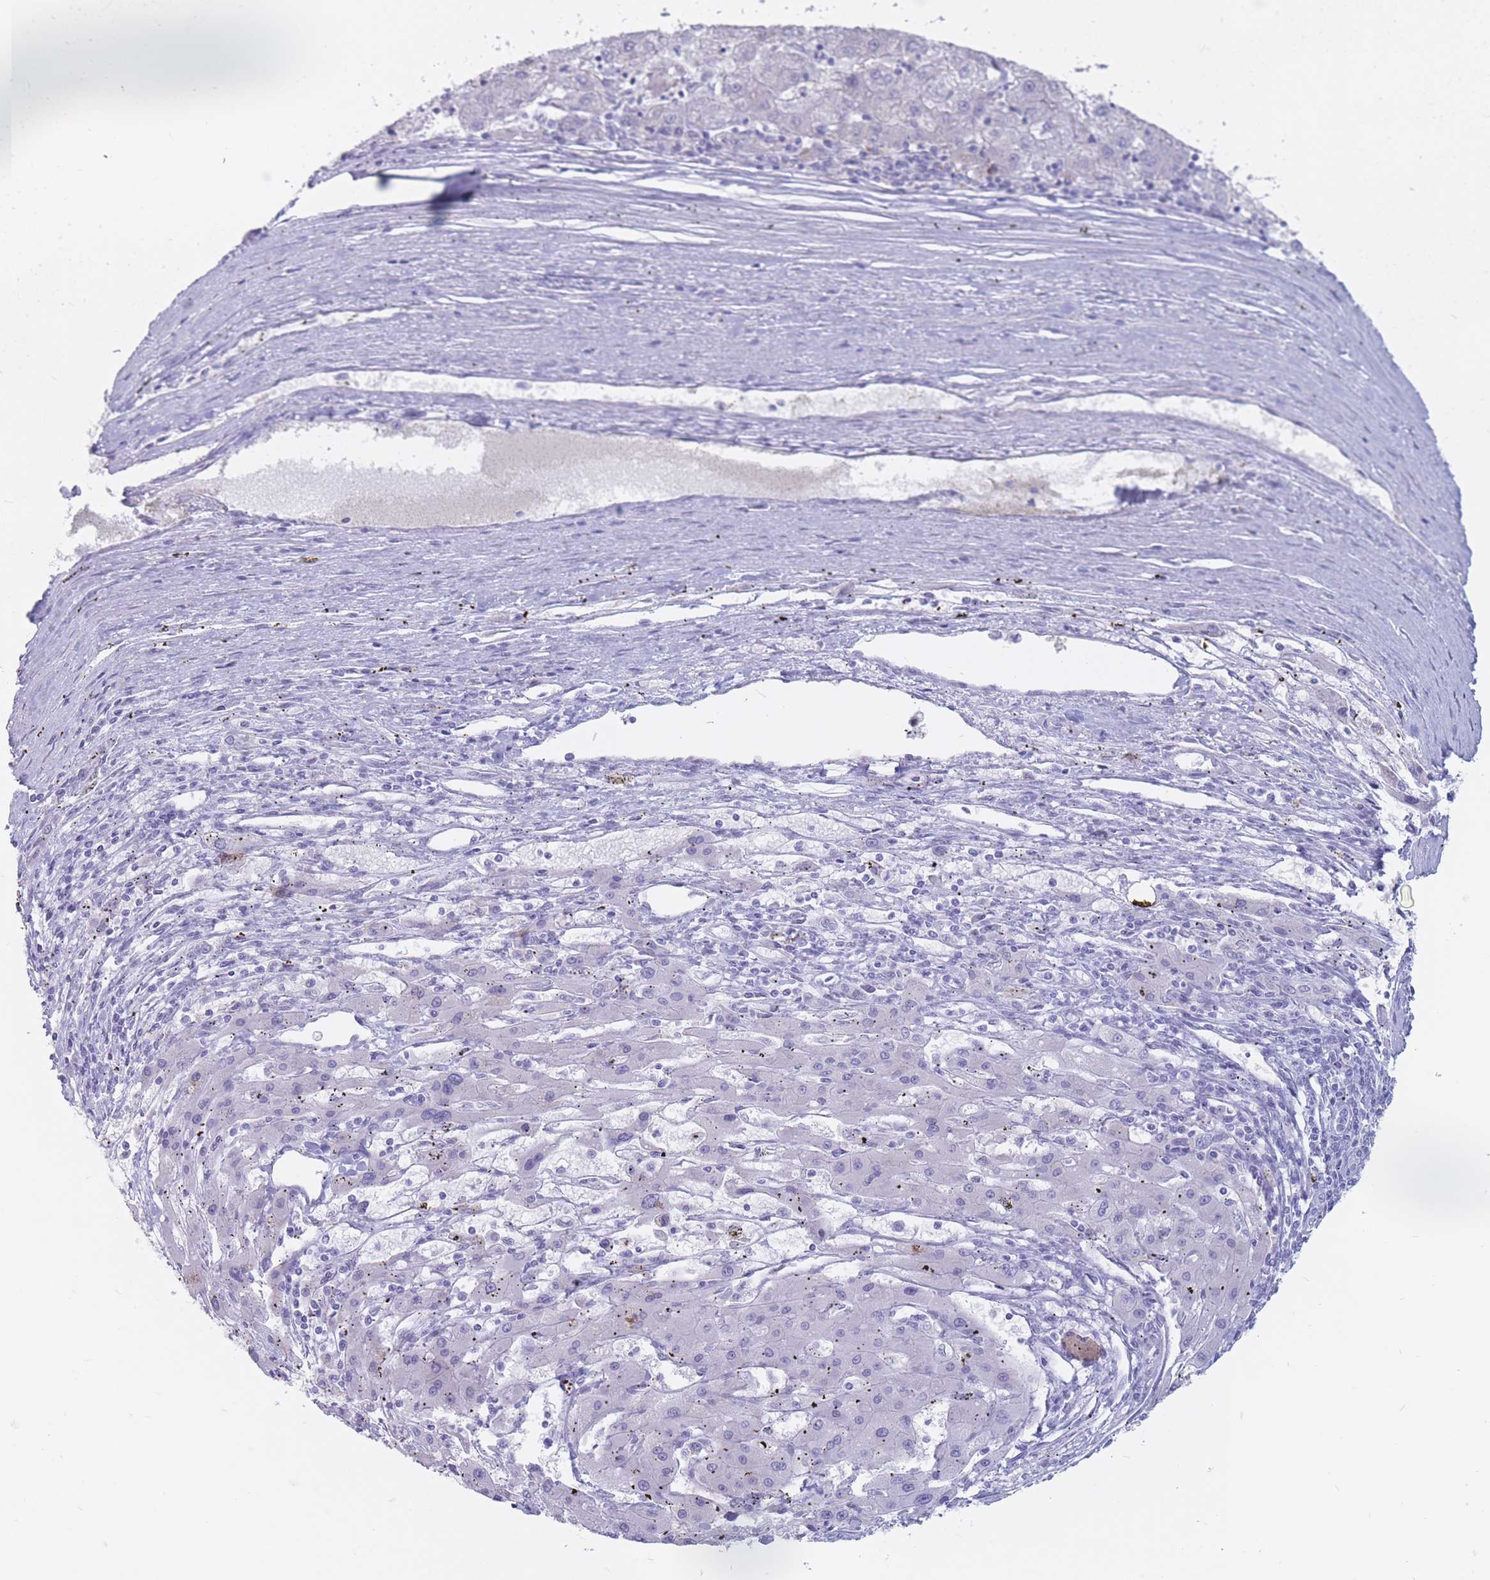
{"staining": {"intensity": "negative", "quantity": "none", "location": "none"}, "tissue": "liver cancer", "cell_type": "Tumor cells", "image_type": "cancer", "snomed": [{"axis": "morphology", "description": "Carcinoma, Hepatocellular, NOS"}, {"axis": "topography", "description": "Liver"}], "caption": "Human liver cancer (hepatocellular carcinoma) stained for a protein using immunohistochemistry (IHC) shows no positivity in tumor cells.", "gene": "ST3GAL5", "patient": {"sex": "male", "age": 72}}